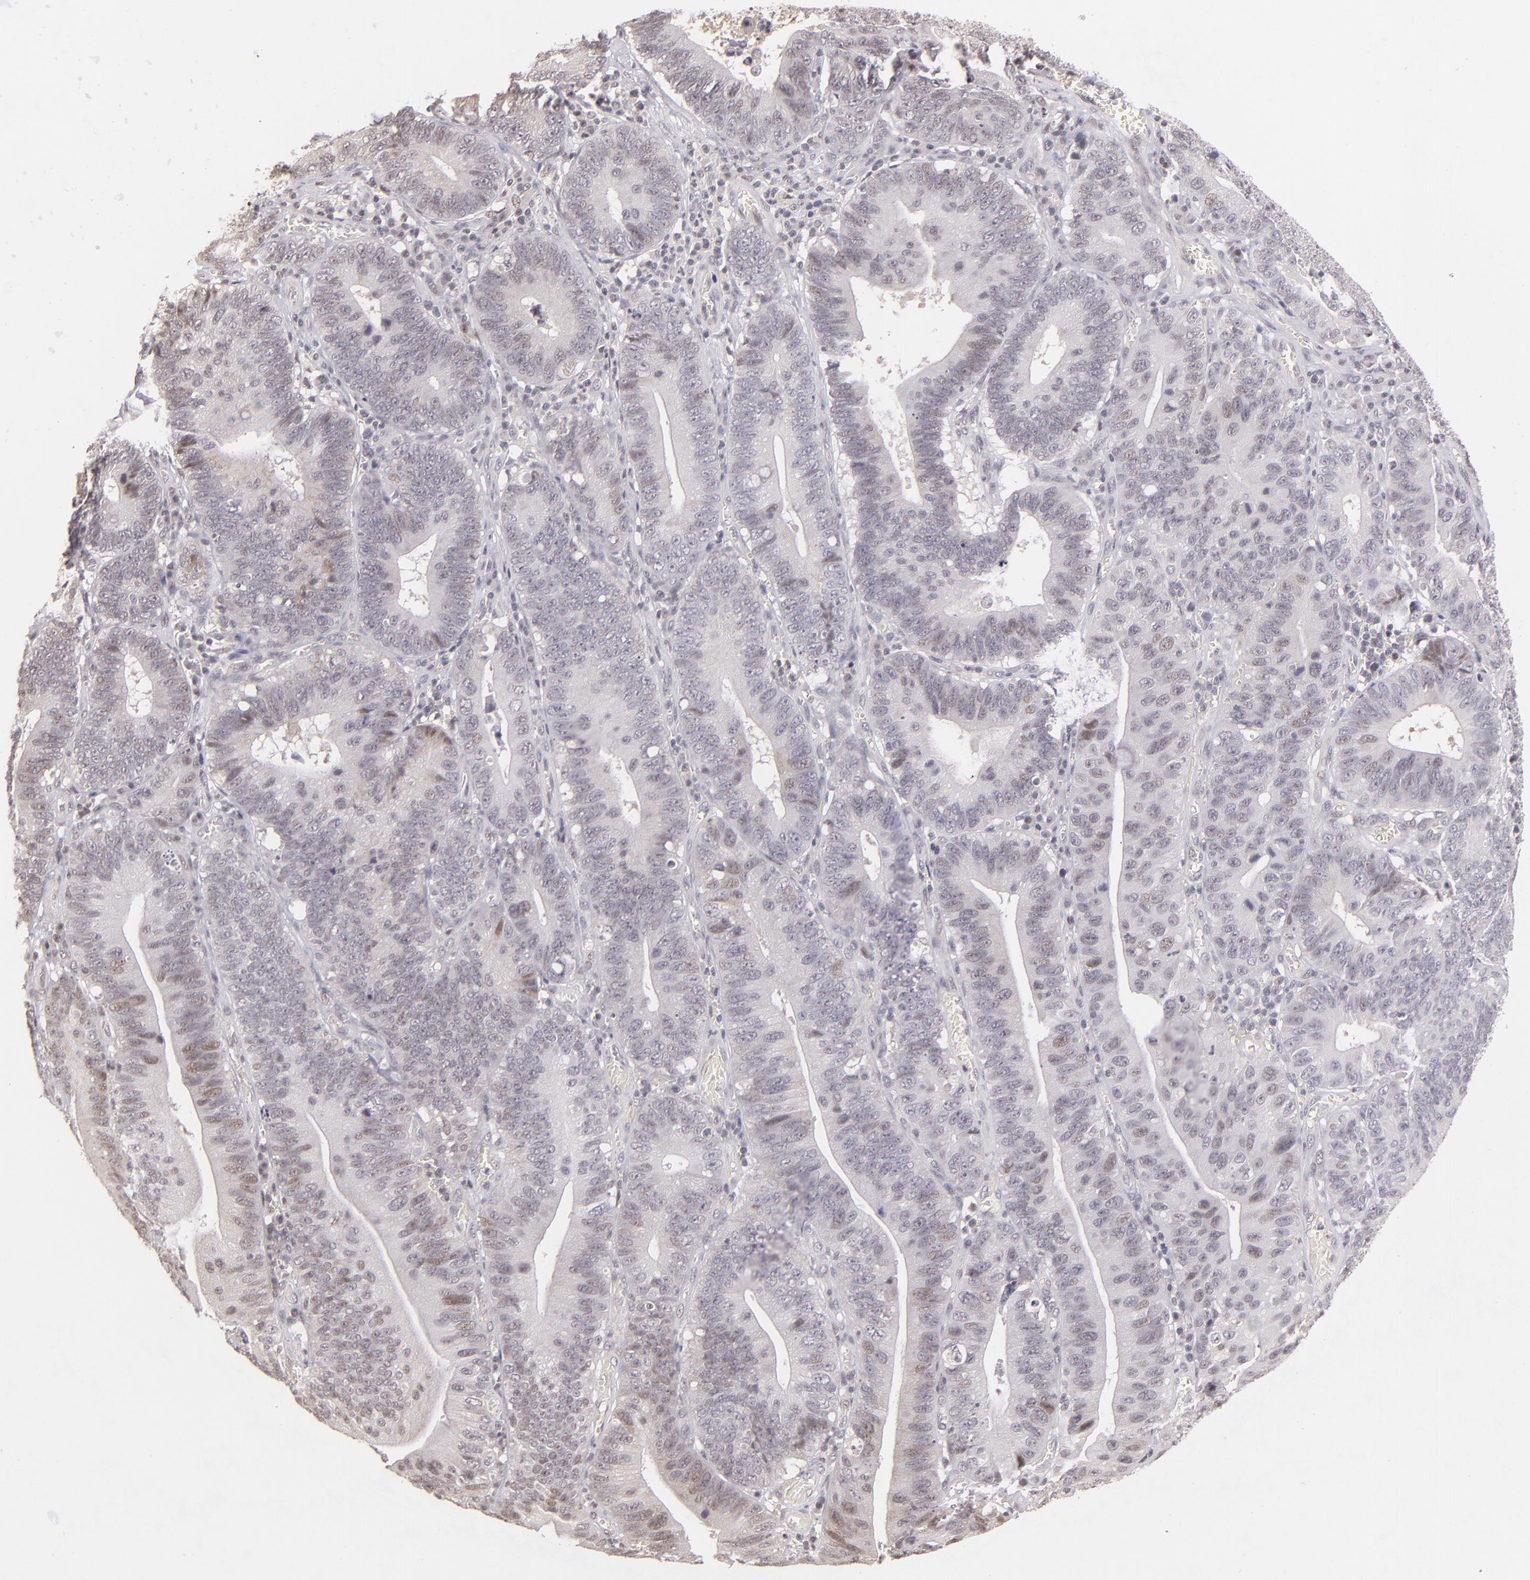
{"staining": {"intensity": "weak", "quantity": "<25%", "location": "nuclear"}, "tissue": "stomach cancer", "cell_type": "Tumor cells", "image_type": "cancer", "snomed": [{"axis": "morphology", "description": "Adenocarcinoma, NOS"}, {"axis": "topography", "description": "Stomach"}, {"axis": "topography", "description": "Gastric cardia"}], "caption": "Stomach adenocarcinoma was stained to show a protein in brown. There is no significant positivity in tumor cells.", "gene": "RARB", "patient": {"sex": "male", "age": 59}}